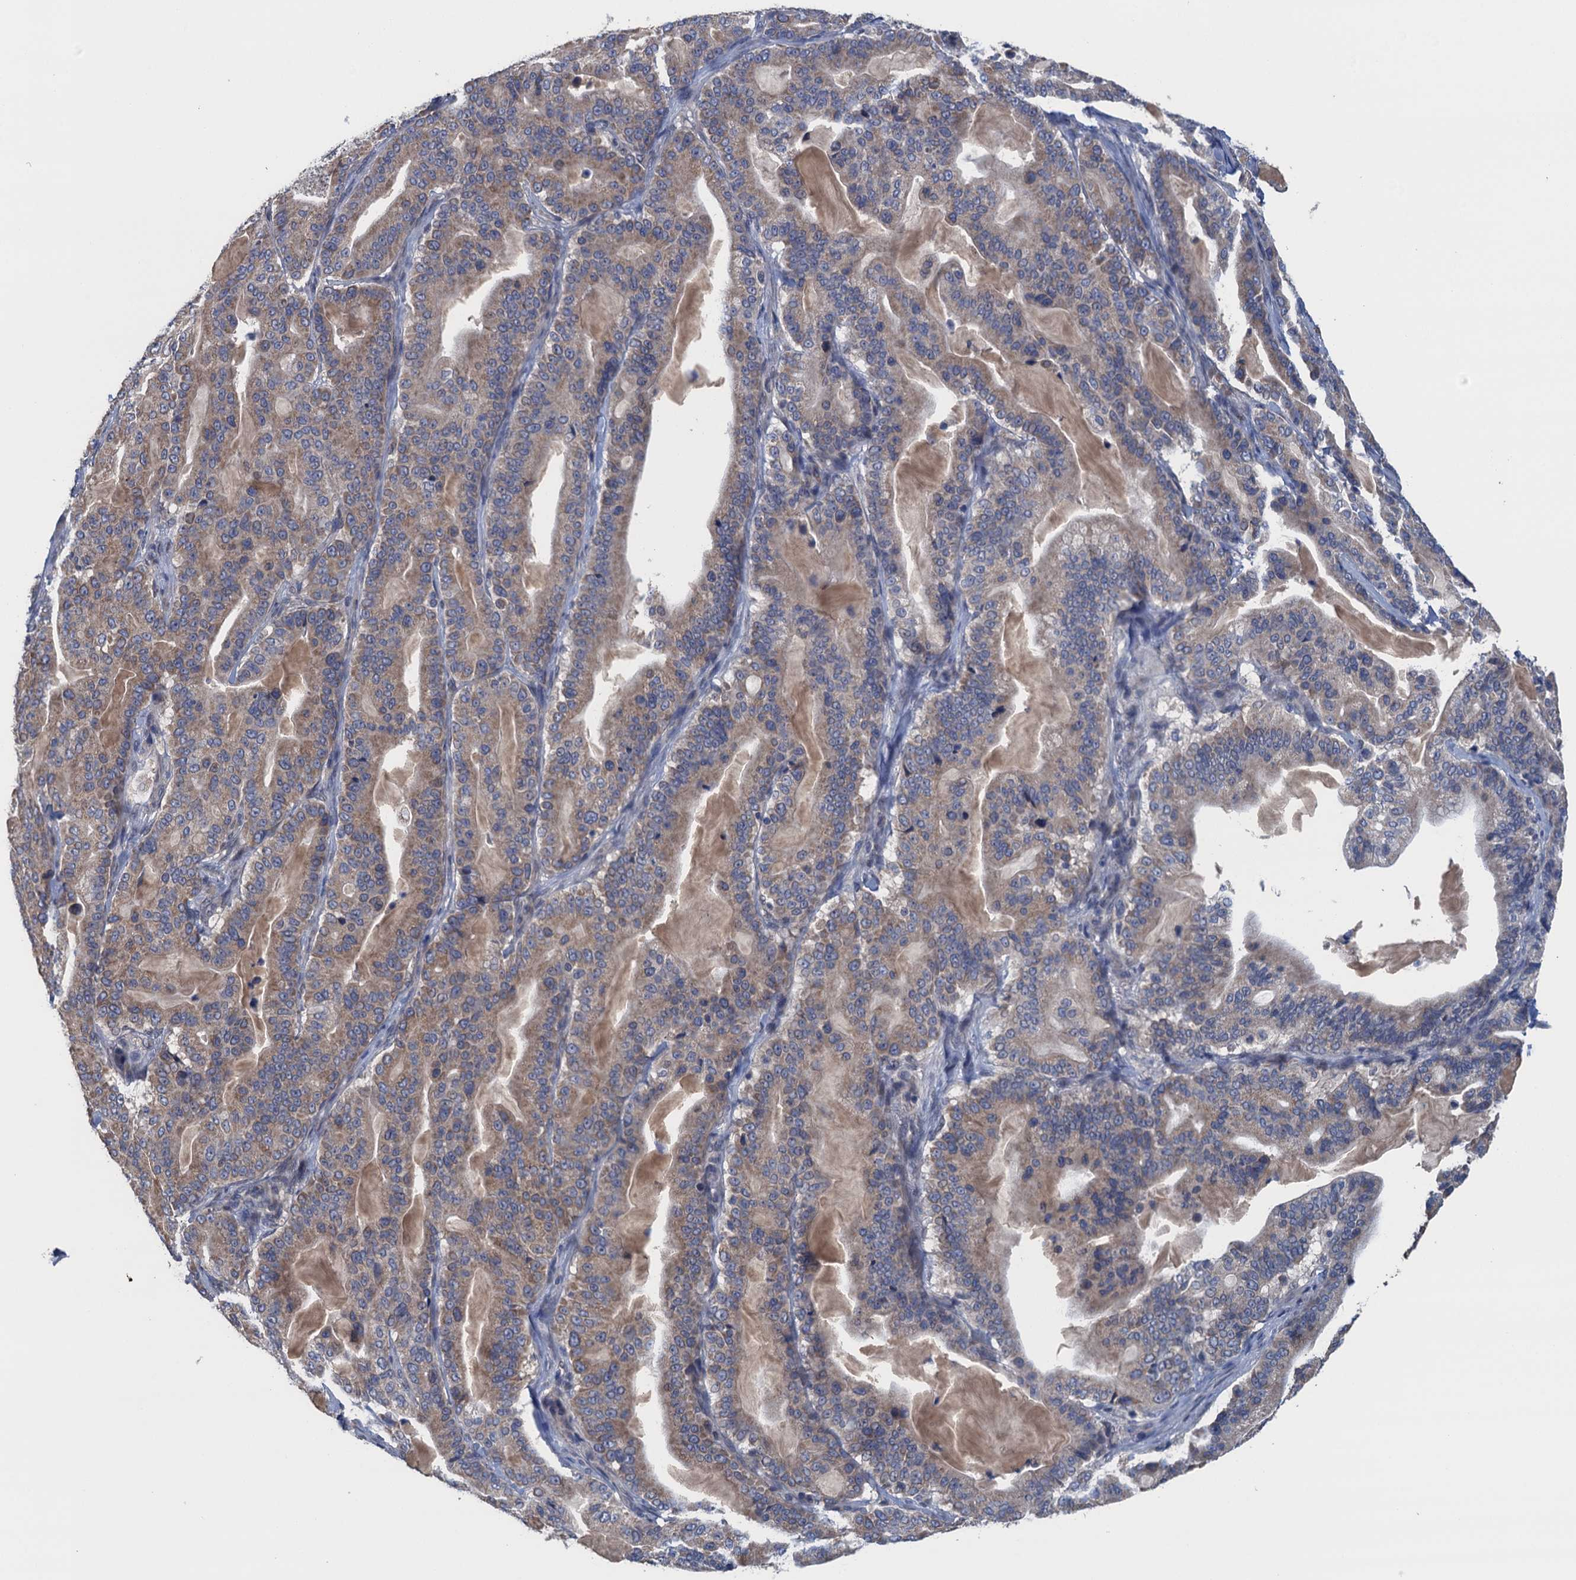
{"staining": {"intensity": "moderate", "quantity": "25%-75%", "location": "cytoplasmic/membranous"}, "tissue": "pancreatic cancer", "cell_type": "Tumor cells", "image_type": "cancer", "snomed": [{"axis": "morphology", "description": "Adenocarcinoma, NOS"}, {"axis": "topography", "description": "Pancreas"}], "caption": "IHC histopathology image of neoplastic tissue: pancreatic adenocarcinoma stained using IHC displays medium levels of moderate protein expression localized specifically in the cytoplasmic/membranous of tumor cells, appearing as a cytoplasmic/membranous brown color.", "gene": "CTU2", "patient": {"sex": "male", "age": 63}}